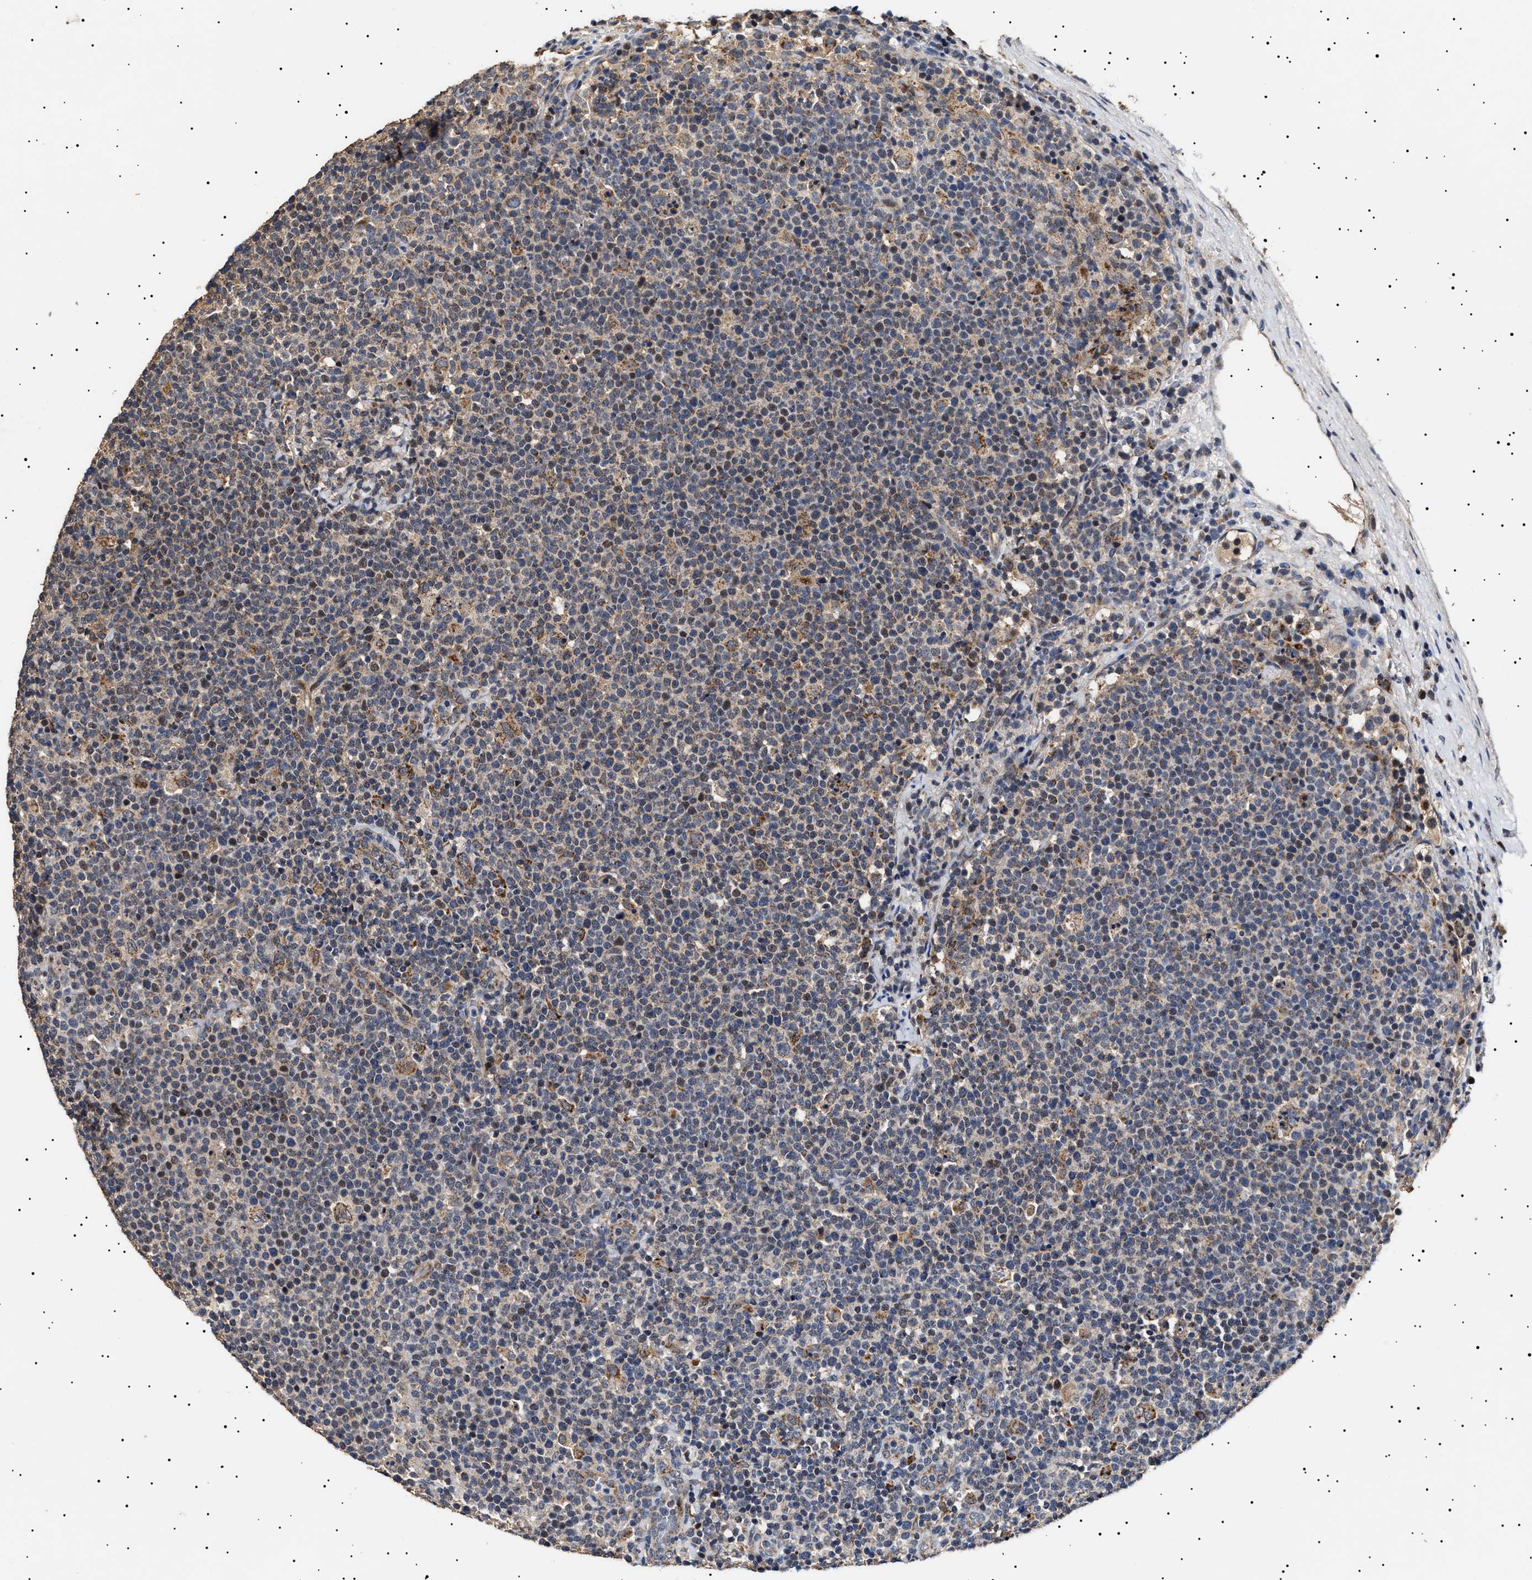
{"staining": {"intensity": "weak", "quantity": "25%-75%", "location": "cytoplasmic/membranous"}, "tissue": "lymphoma", "cell_type": "Tumor cells", "image_type": "cancer", "snomed": [{"axis": "morphology", "description": "Malignant lymphoma, non-Hodgkin's type, High grade"}, {"axis": "topography", "description": "Lymph node"}], "caption": "High-grade malignant lymphoma, non-Hodgkin's type stained for a protein reveals weak cytoplasmic/membranous positivity in tumor cells.", "gene": "RAB34", "patient": {"sex": "male", "age": 61}}